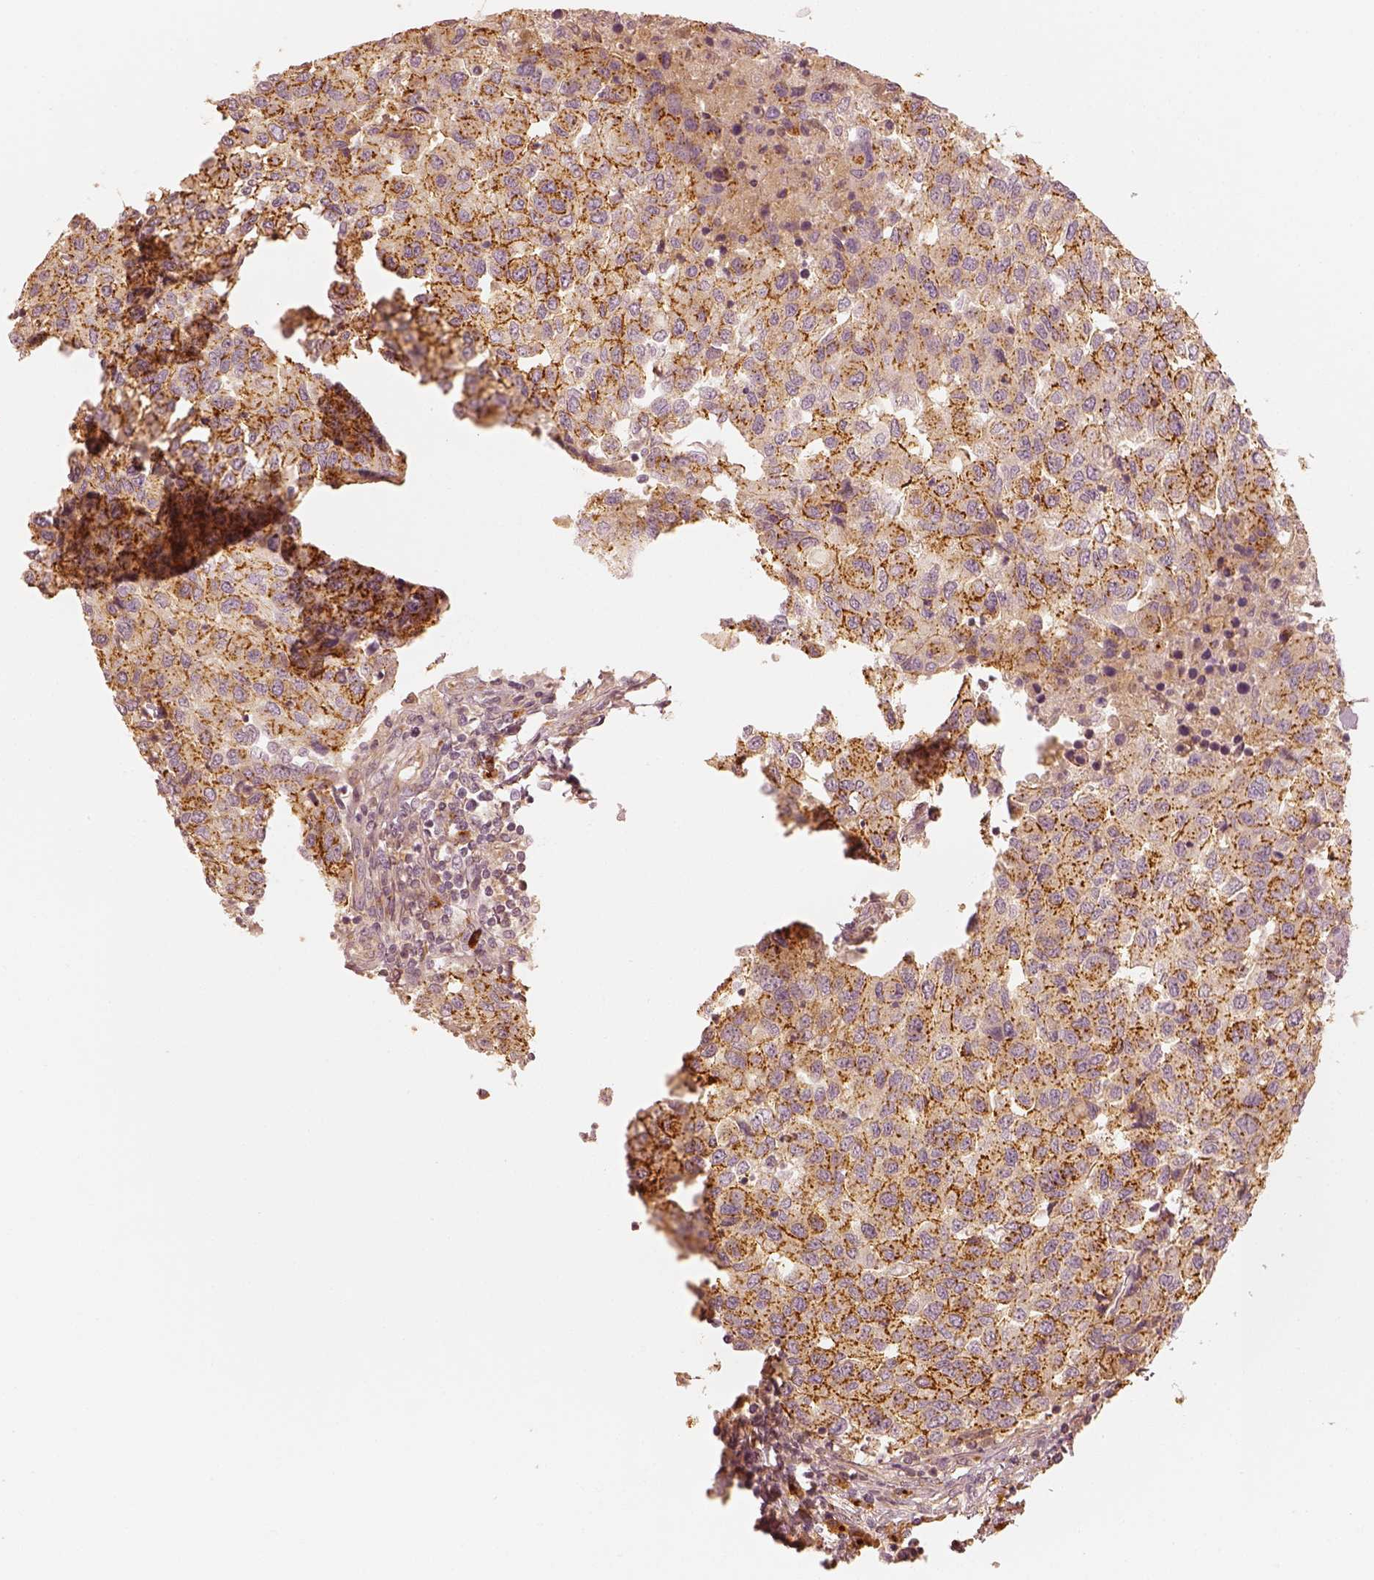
{"staining": {"intensity": "weak", "quantity": "<25%", "location": "cytoplasmic/membranous"}, "tissue": "urothelial cancer", "cell_type": "Tumor cells", "image_type": "cancer", "snomed": [{"axis": "morphology", "description": "Urothelial carcinoma, High grade"}, {"axis": "topography", "description": "Urinary bladder"}], "caption": "Human high-grade urothelial carcinoma stained for a protein using IHC shows no expression in tumor cells.", "gene": "GORASP2", "patient": {"sex": "female", "age": 78}}